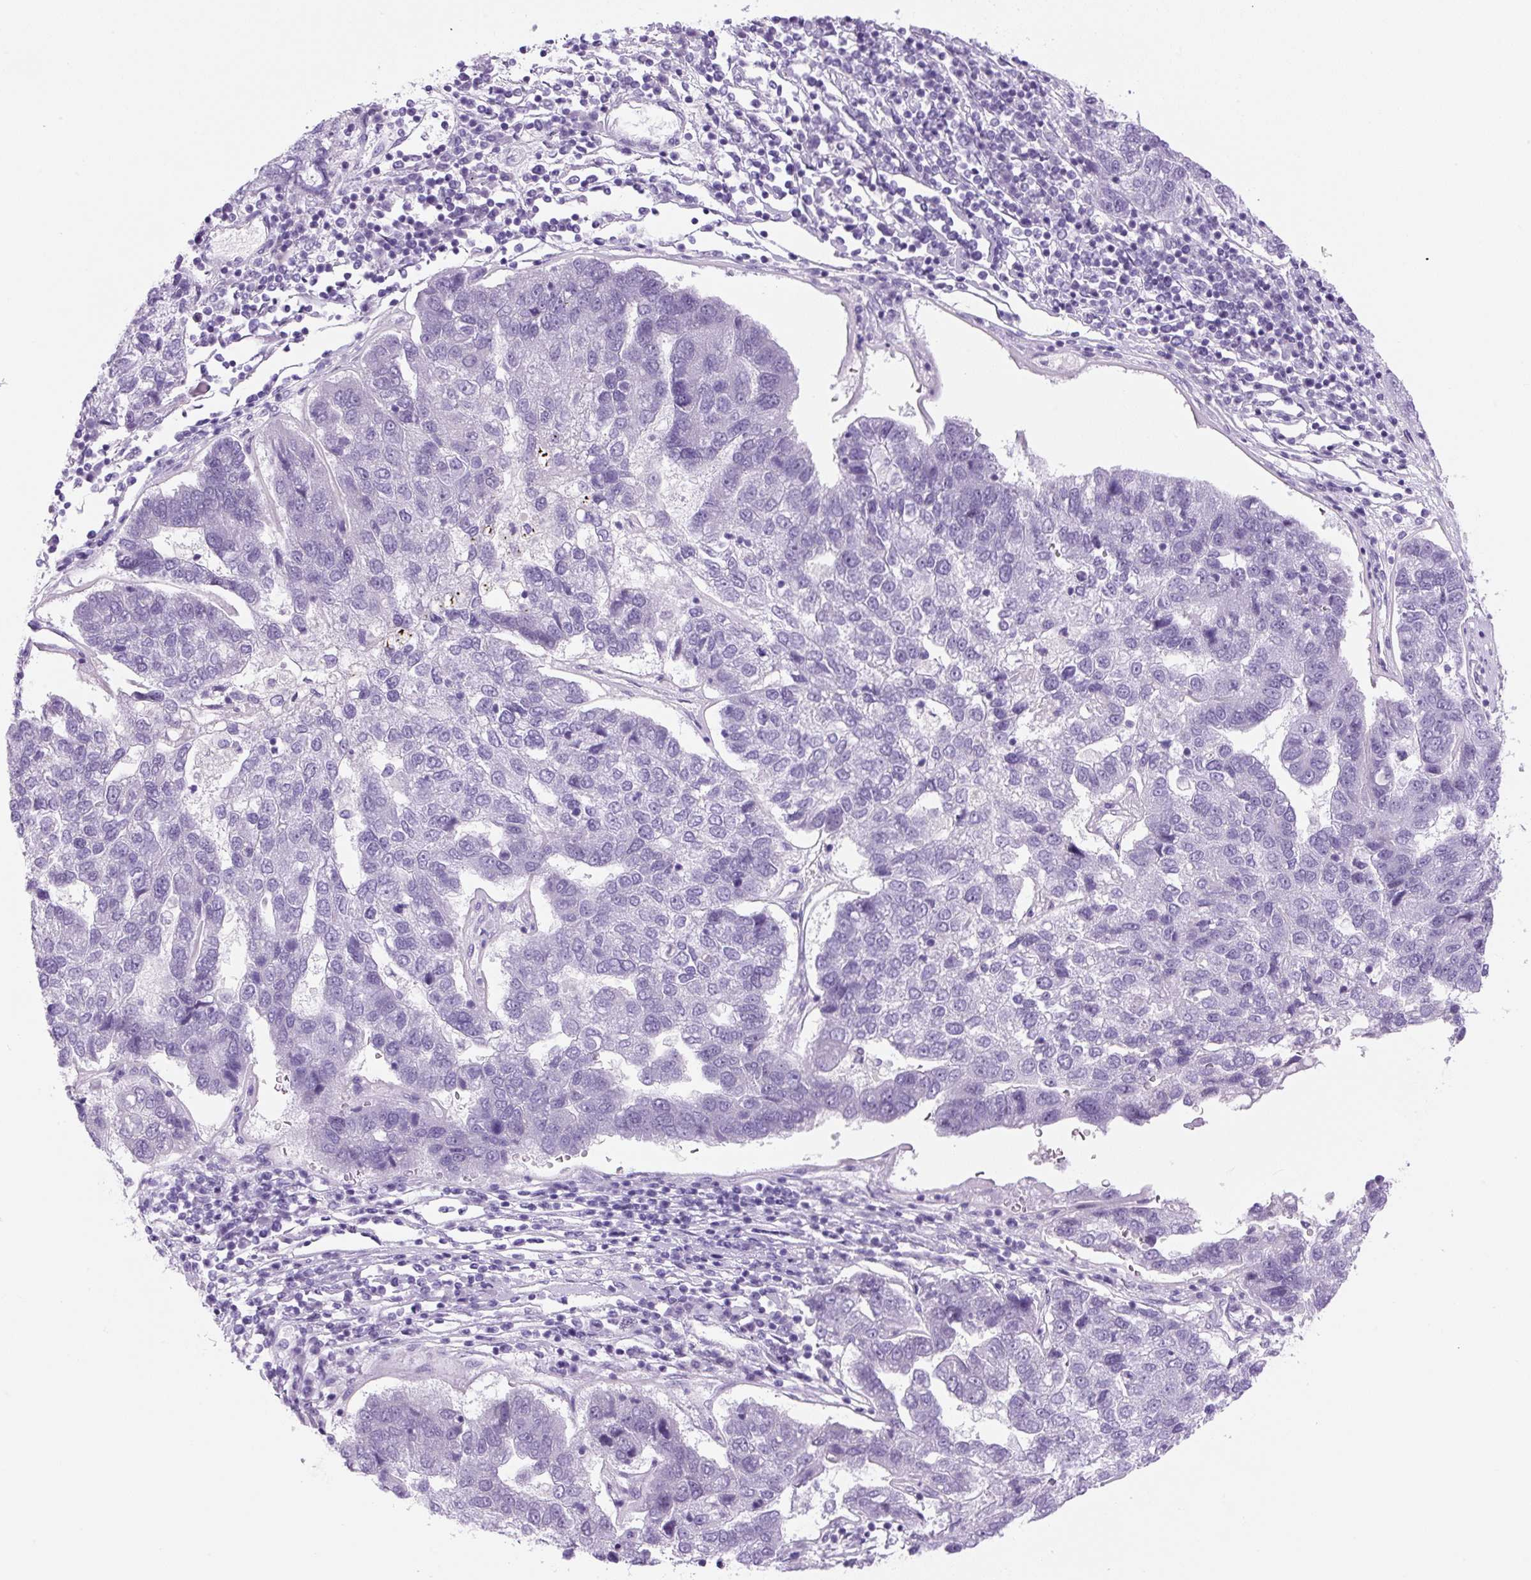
{"staining": {"intensity": "negative", "quantity": "none", "location": "none"}, "tissue": "pancreatic cancer", "cell_type": "Tumor cells", "image_type": "cancer", "snomed": [{"axis": "morphology", "description": "Adenocarcinoma, NOS"}, {"axis": "topography", "description": "Pancreas"}], "caption": "High magnification brightfield microscopy of adenocarcinoma (pancreatic) stained with DAB (3,3'-diaminobenzidine) (brown) and counterstained with hematoxylin (blue): tumor cells show no significant positivity.", "gene": "PRRT1", "patient": {"sex": "female", "age": 61}}